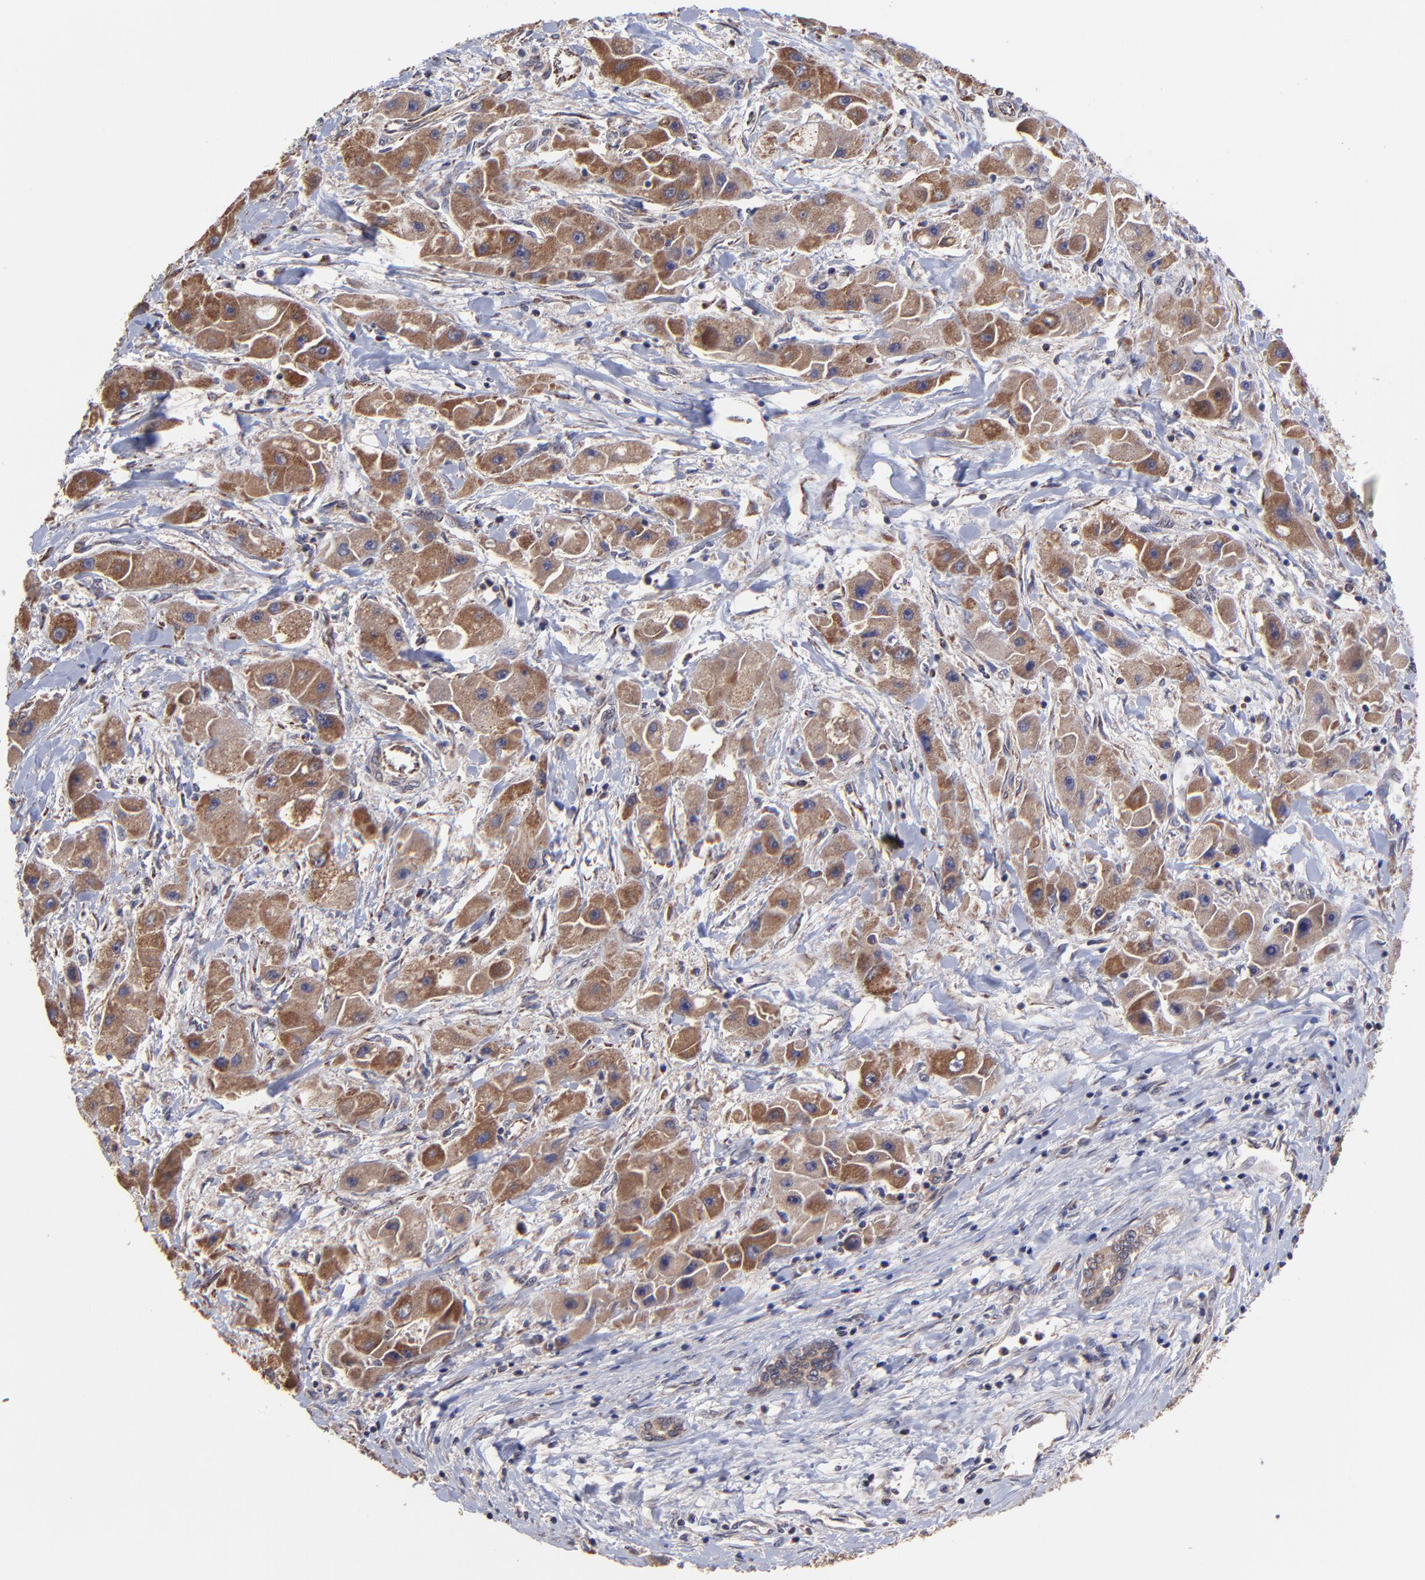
{"staining": {"intensity": "strong", "quantity": ">75%", "location": "cytoplasmic/membranous"}, "tissue": "liver cancer", "cell_type": "Tumor cells", "image_type": "cancer", "snomed": [{"axis": "morphology", "description": "Carcinoma, Hepatocellular, NOS"}, {"axis": "topography", "description": "Liver"}], "caption": "Strong cytoplasmic/membranous expression for a protein is appreciated in about >75% of tumor cells of liver hepatocellular carcinoma using immunohistochemistry (IHC).", "gene": "BAIAP2L2", "patient": {"sex": "male", "age": 24}}